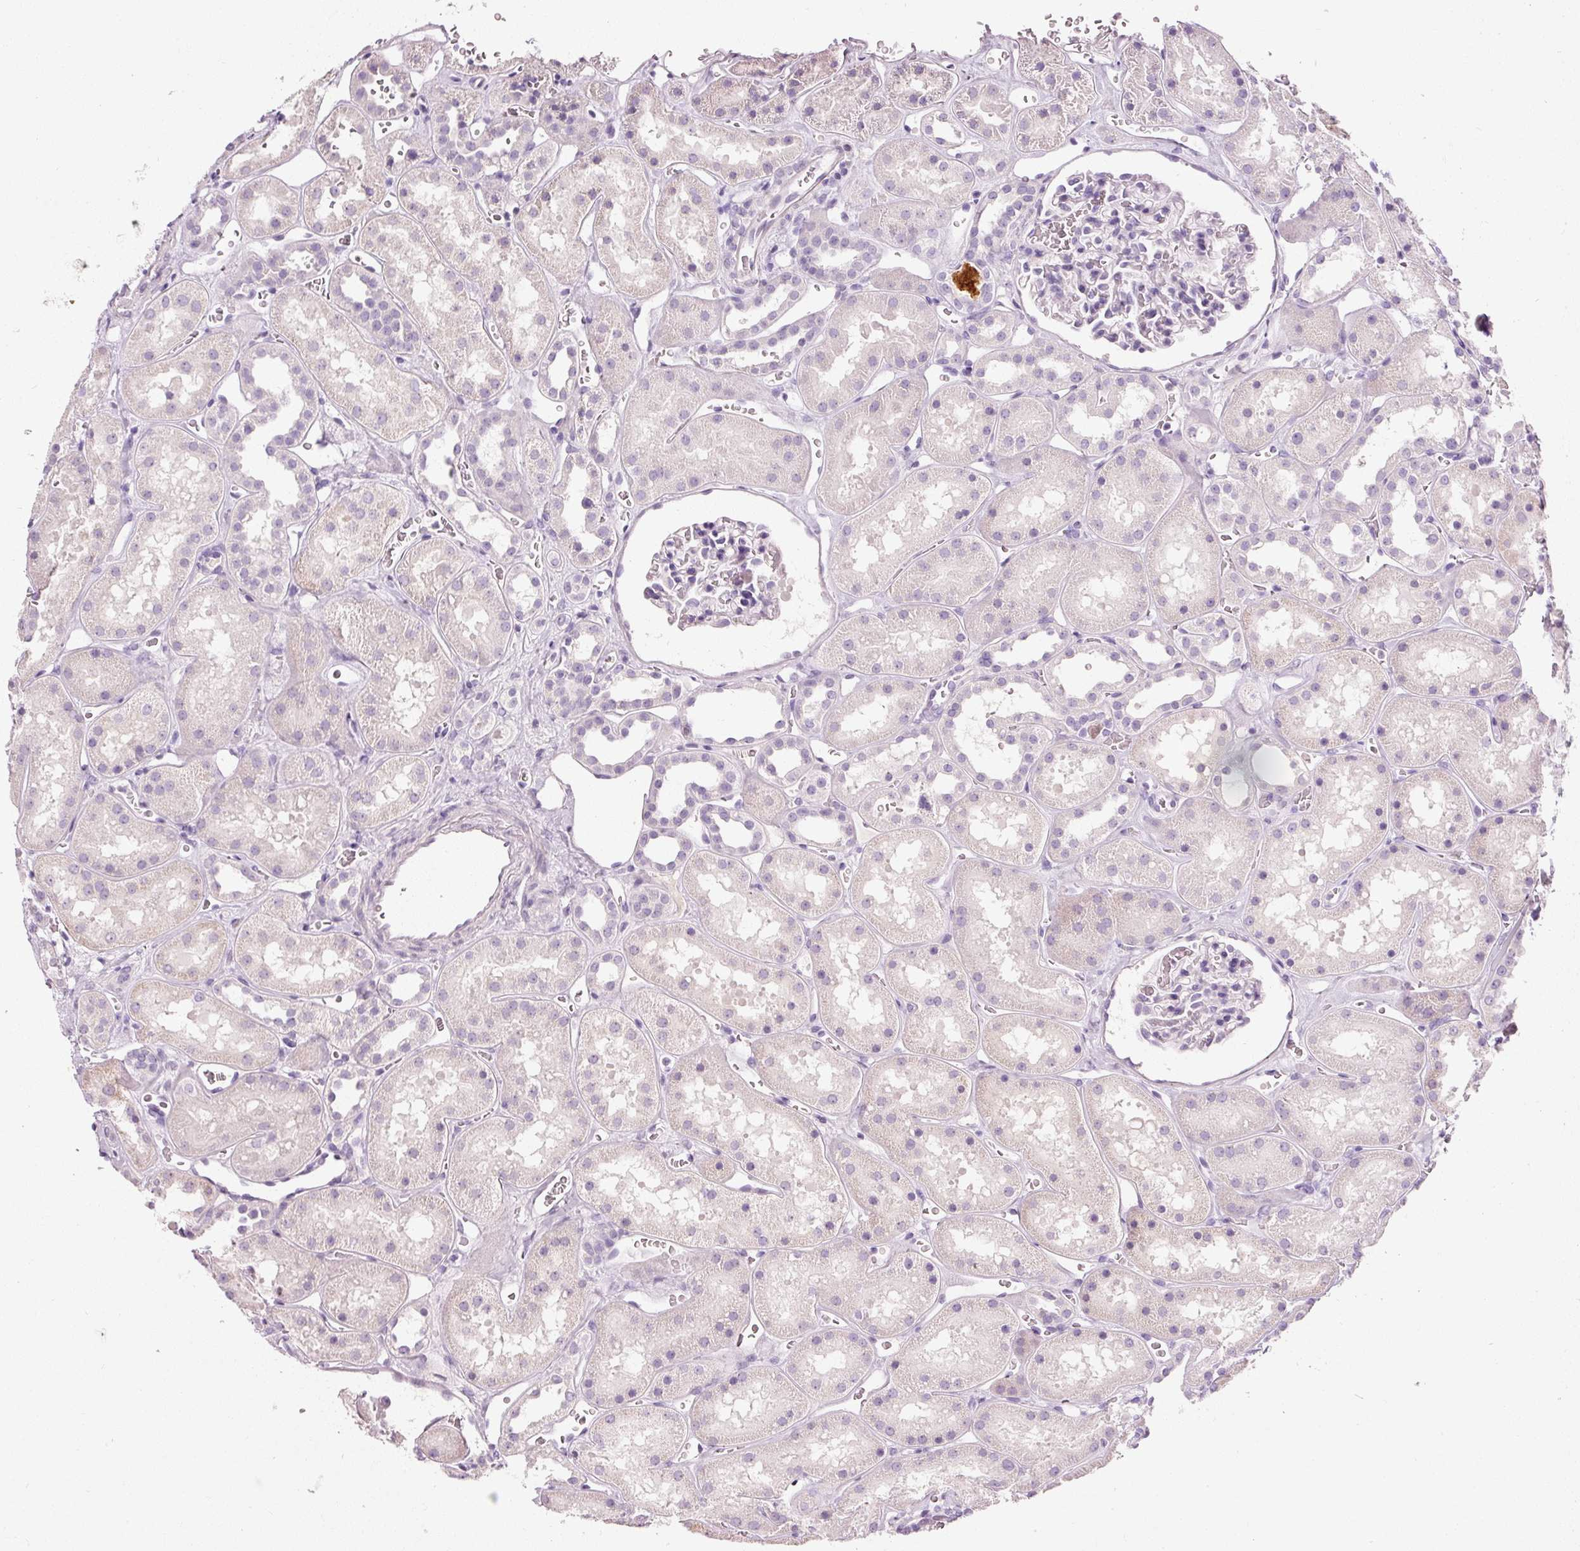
{"staining": {"intensity": "negative", "quantity": "none", "location": "none"}, "tissue": "kidney", "cell_type": "Cells in glomeruli", "image_type": "normal", "snomed": [{"axis": "morphology", "description": "Normal tissue, NOS"}, {"axis": "topography", "description": "Kidney"}], "caption": "Image shows no protein expression in cells in glomeruli of normal kidney. (DAB immunohistochemistry, high magnification).", "gene": "MUC5AC", "patient": {"sex": "female", "age": 41}}